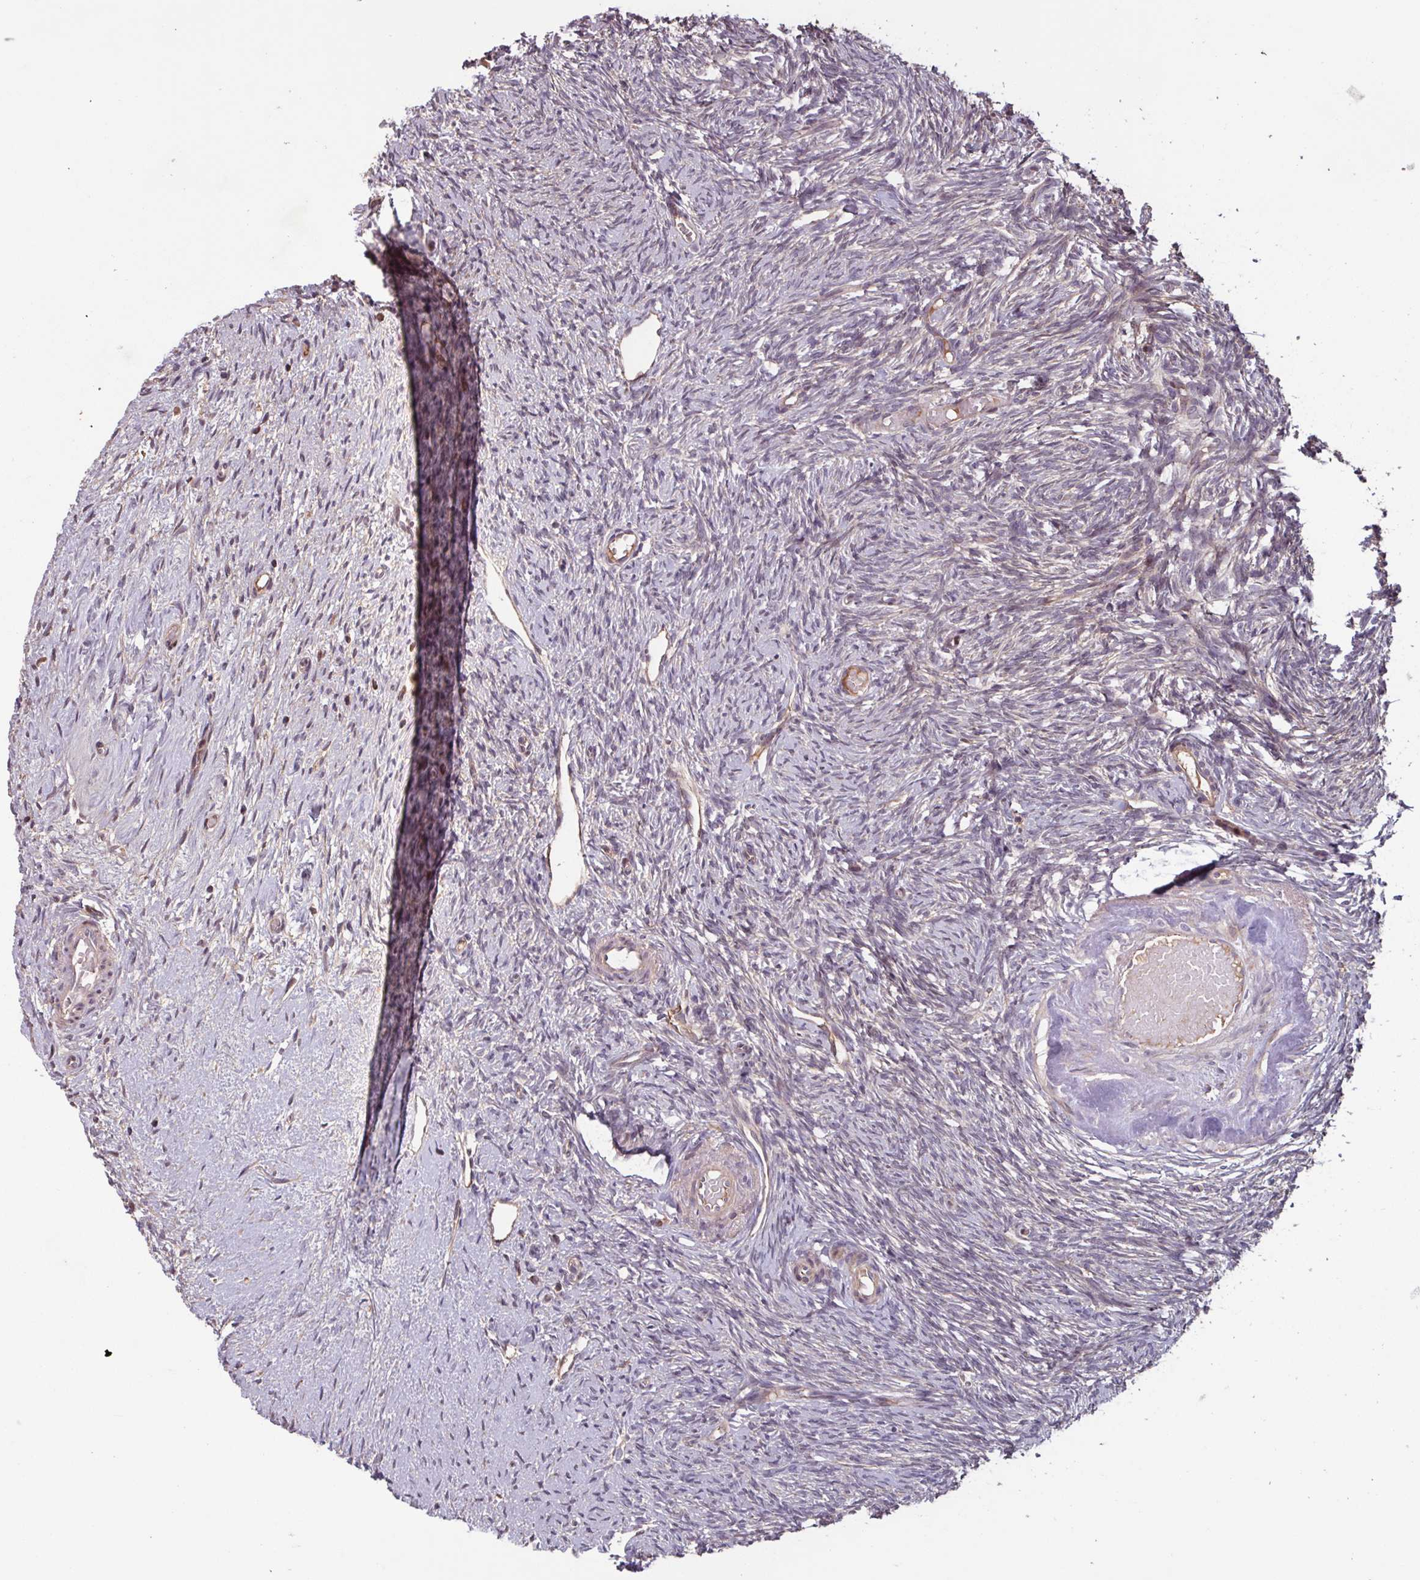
{"staining": {"intensity": "weak", "quantity": "<25%", "location": "cytoplasmic/membranous"}, "tissue": "ovary", "cell_type": "Ovarian stroma cells", "image_type": "normal", "snomed": [{"axis": "morphology", "description": "Normal tissue, NOS"}, {"axis": "topography", "description": "Ovary"}], "caption": "DAB immunohistochemical staining of unremarkable human ovary displays no significant staining in ovarian stroma cells. (Immunohistochemistry, brightfield microscopy, high magnification).", "gene": "TMEM88", "patient": {"sex": "female", "age": 51}}